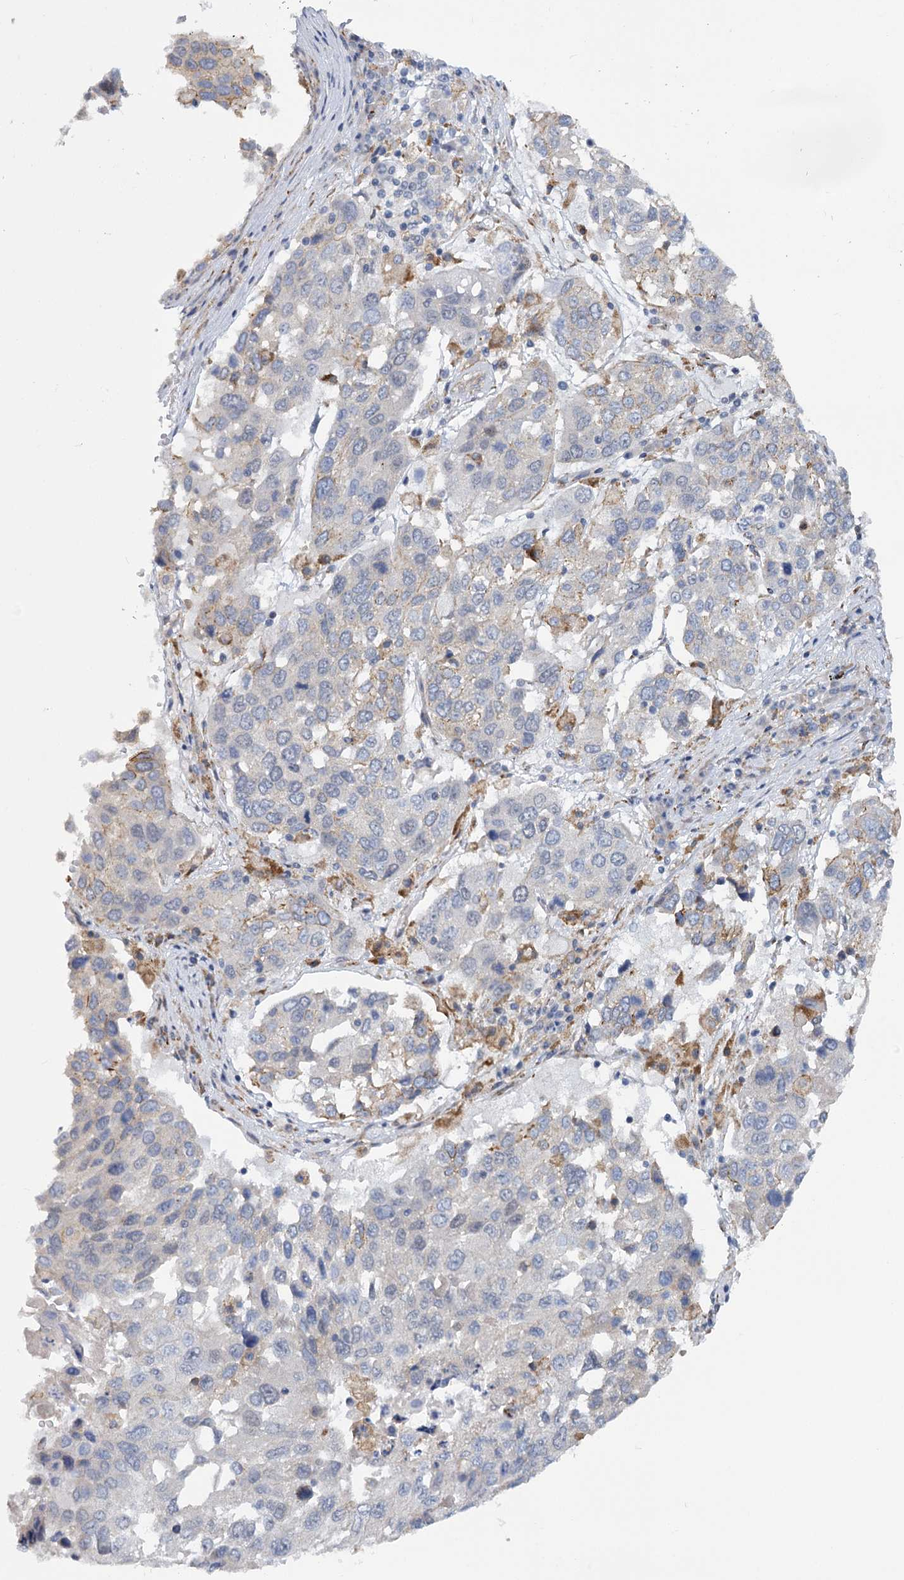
{"staining": {"intensity": "negative", "quantity": "none", "location": "none"}, "tissue": "lung cancer", "cell_type": "Tumor cells", "image_type": "cancer", "snomed": [{"axis": "morphology", "description": "Squamous cell carcinoma, NOS"}, {"axis": "topography", "description": "Lung"}], "caption": "Tumor cells show no significant protein expression in lung cancer (squamous cell carcinoma).", "gene": "MBLAC2", "patient": {"sex": "male", "age": 65}}